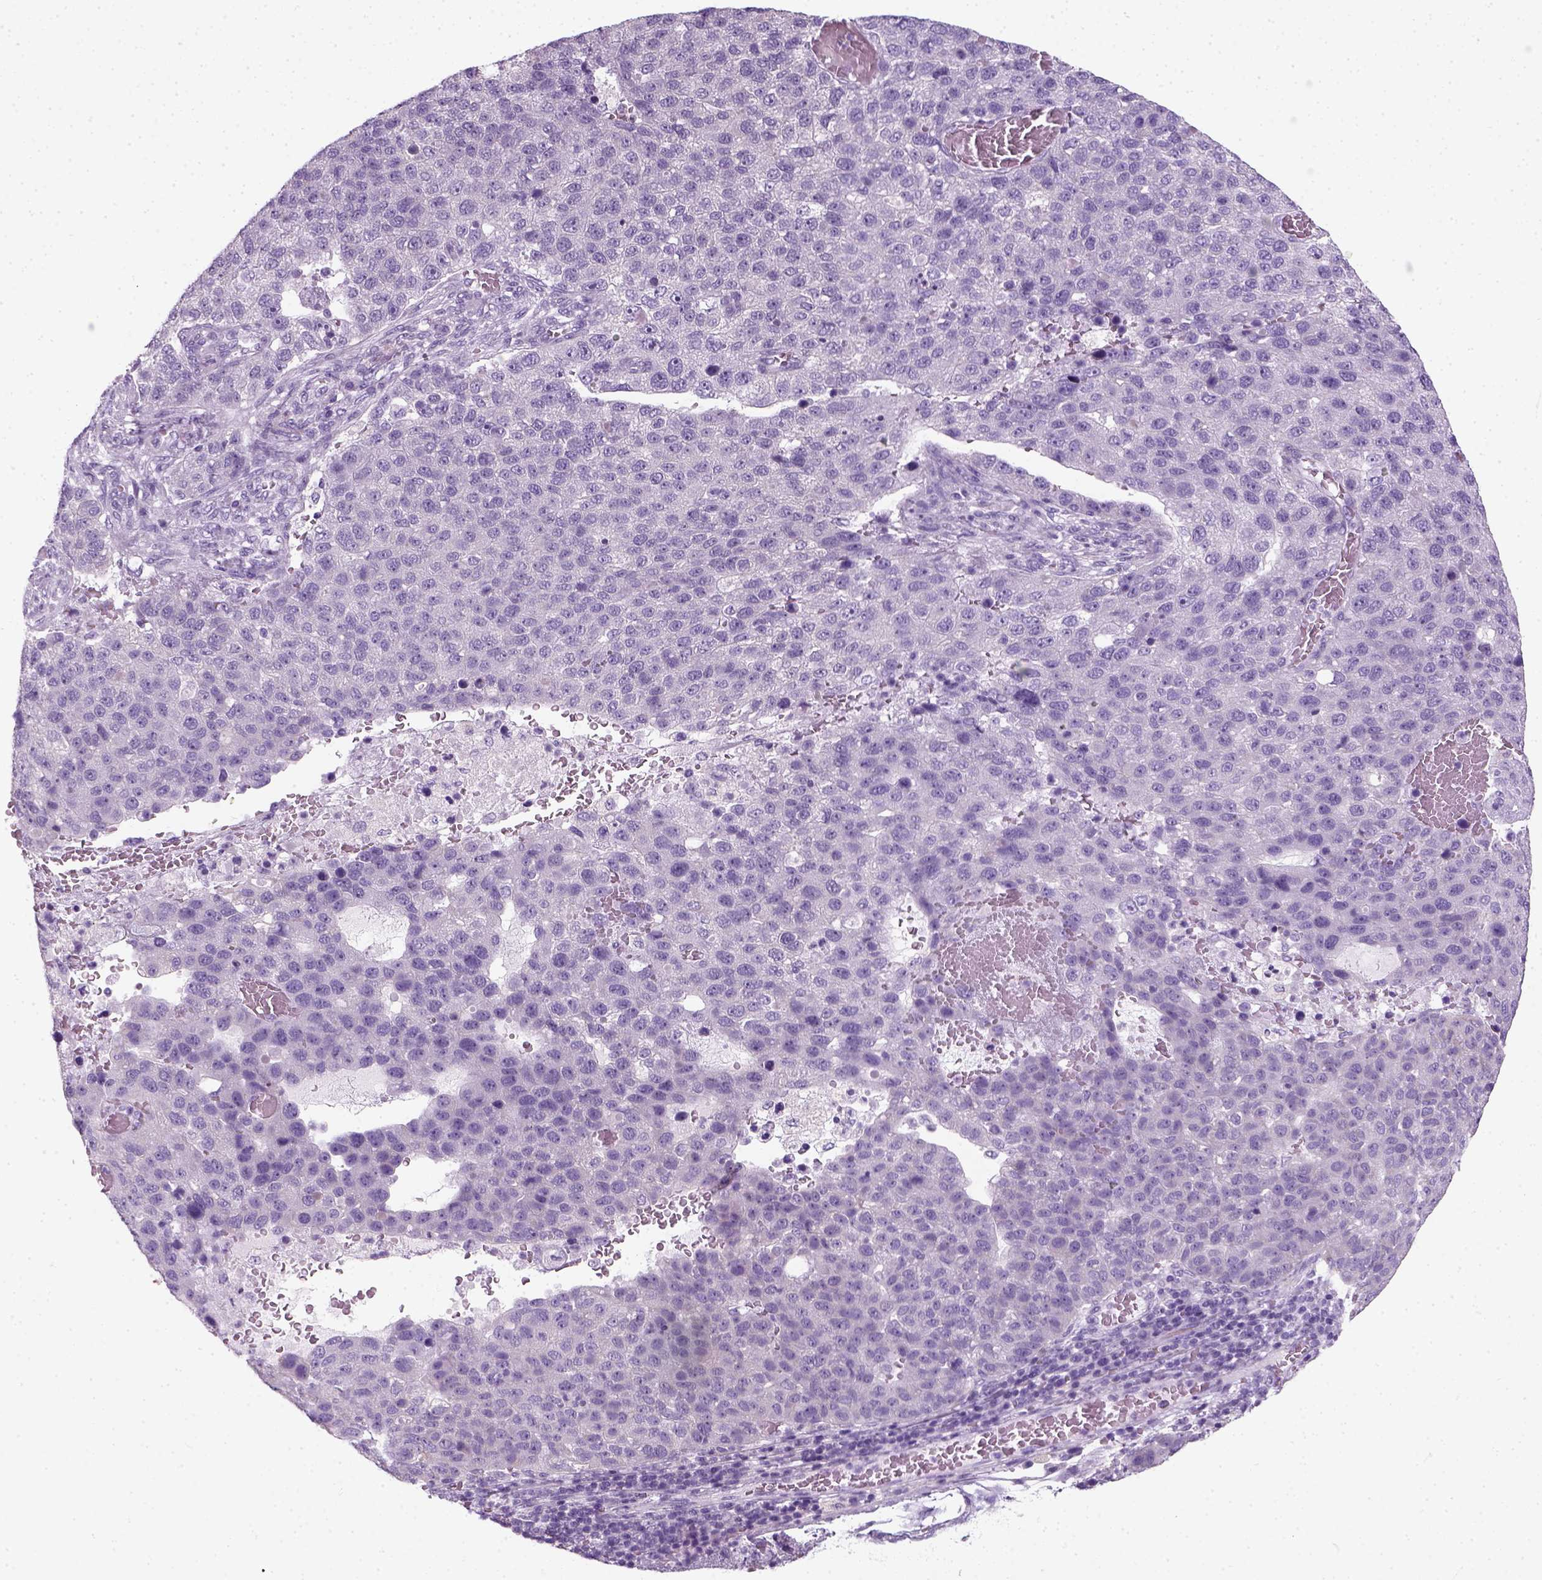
{"staining": {"intensity": "negative", "quantity": "none", "location": "none"}, "tissue": "pancreatic cancer", "cell_type": "Tumor cells", "image_type": "cancer", "snomed": [{"axis": "morphology", "description": "Adenocarcinoma, NOS"}, {"axis": "topography", "description": "Pancreas"}], "caption": "This is an immunohistochemistry (IHC) image of adenocarcinoma (pancreatic). There is no staining in tumor cells.", "gene": "SLC12A5", "patient": {"sex": "female", "age": 61}}